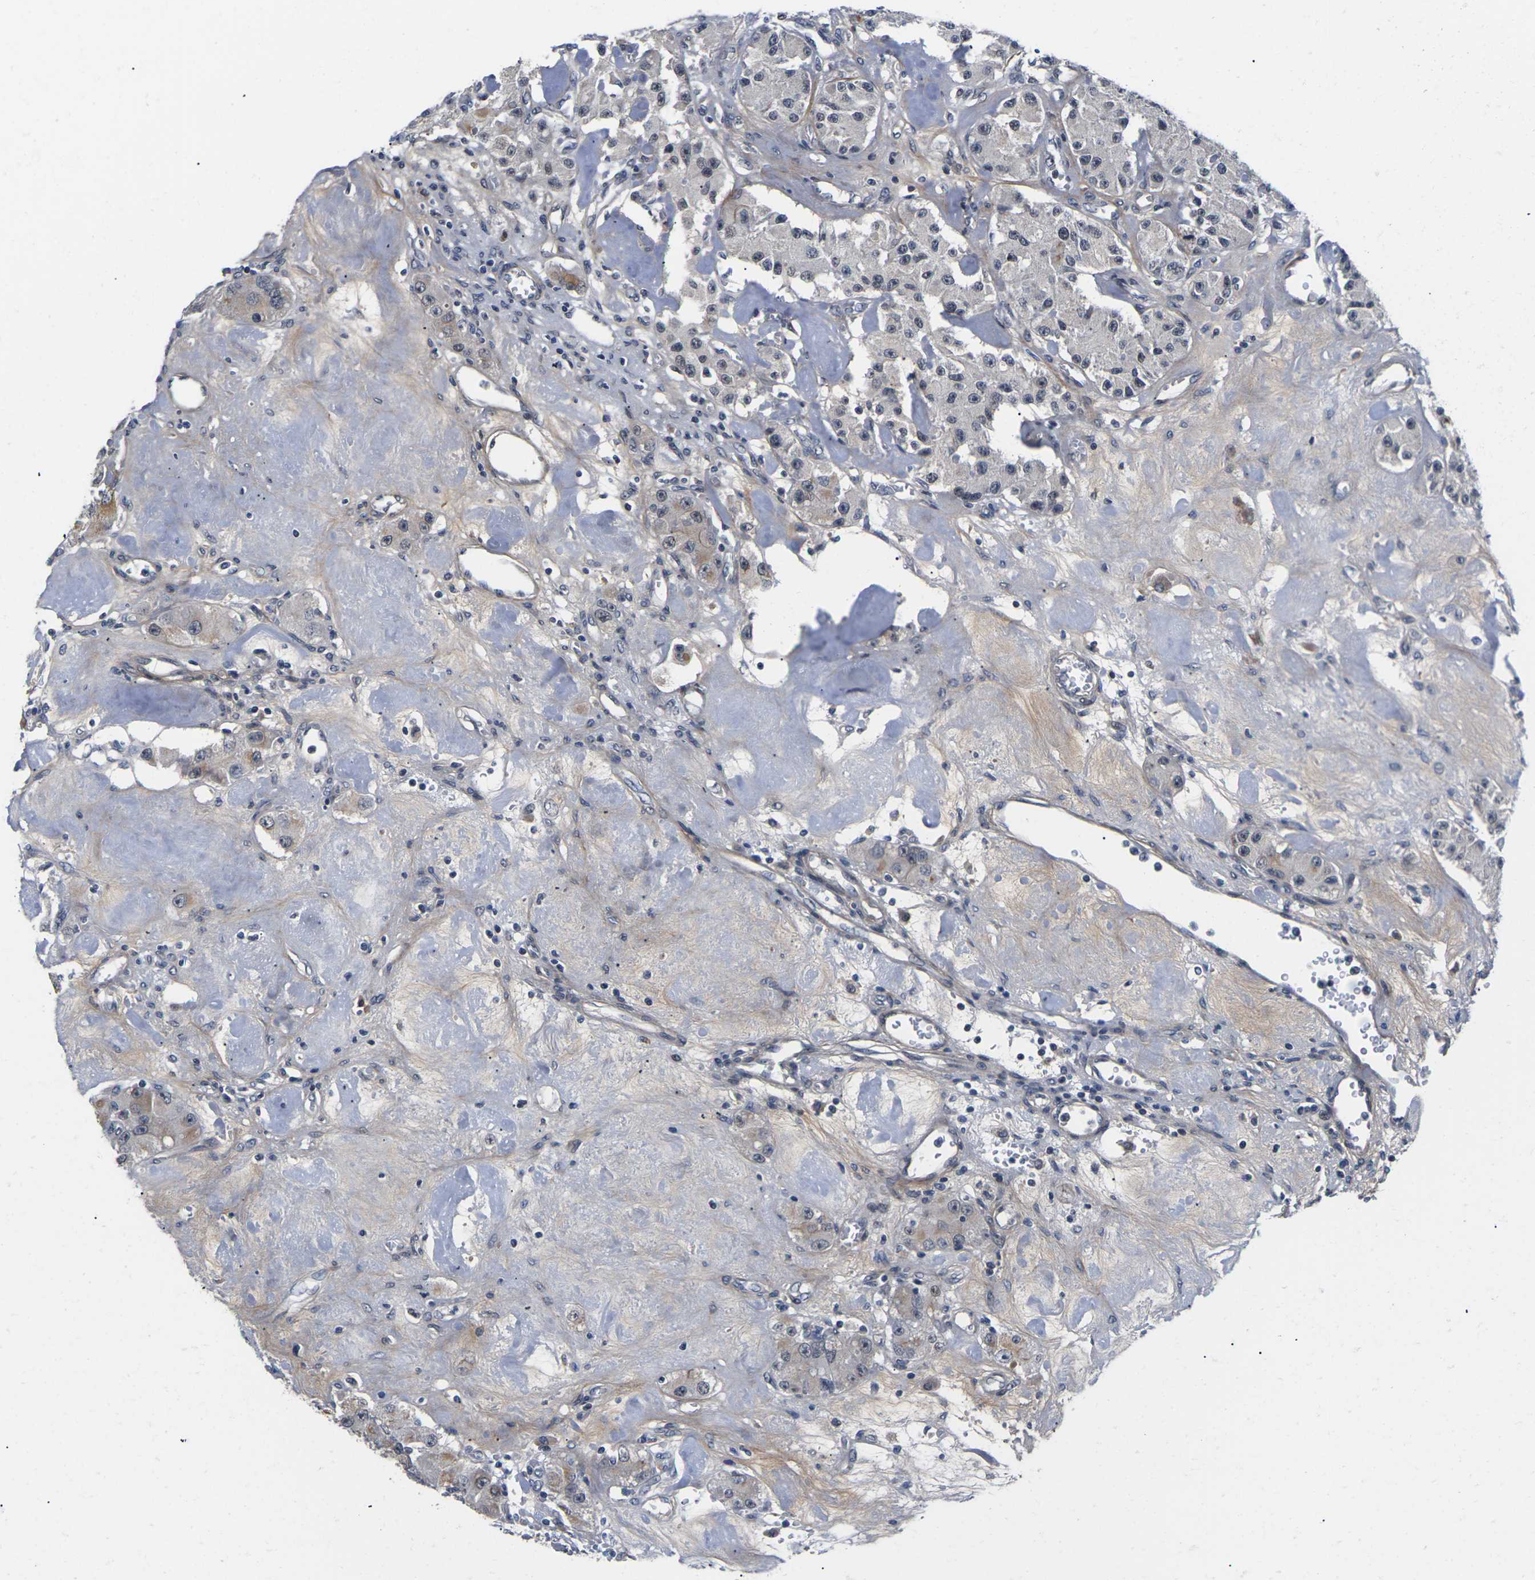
{"staining": {"intensity": "negative", "quantity": "none", "location": "none"}, "tissue": "carcinoid", "cell_type": "Tumor cells", "image_type": "cancer", "snomed": [{"axis": "morphology", "description": "Carcinoid, malignant, NOS"}, {"axis": "topography", "description": "Pancreas"}], "caption": "An IHC micrograph of malignant carcinoid is shown. There is no staining in tumor cells of malignant carcinoid.", "gene": "ST6GAL2", "patient": {"sex": "male", "age": 41}}